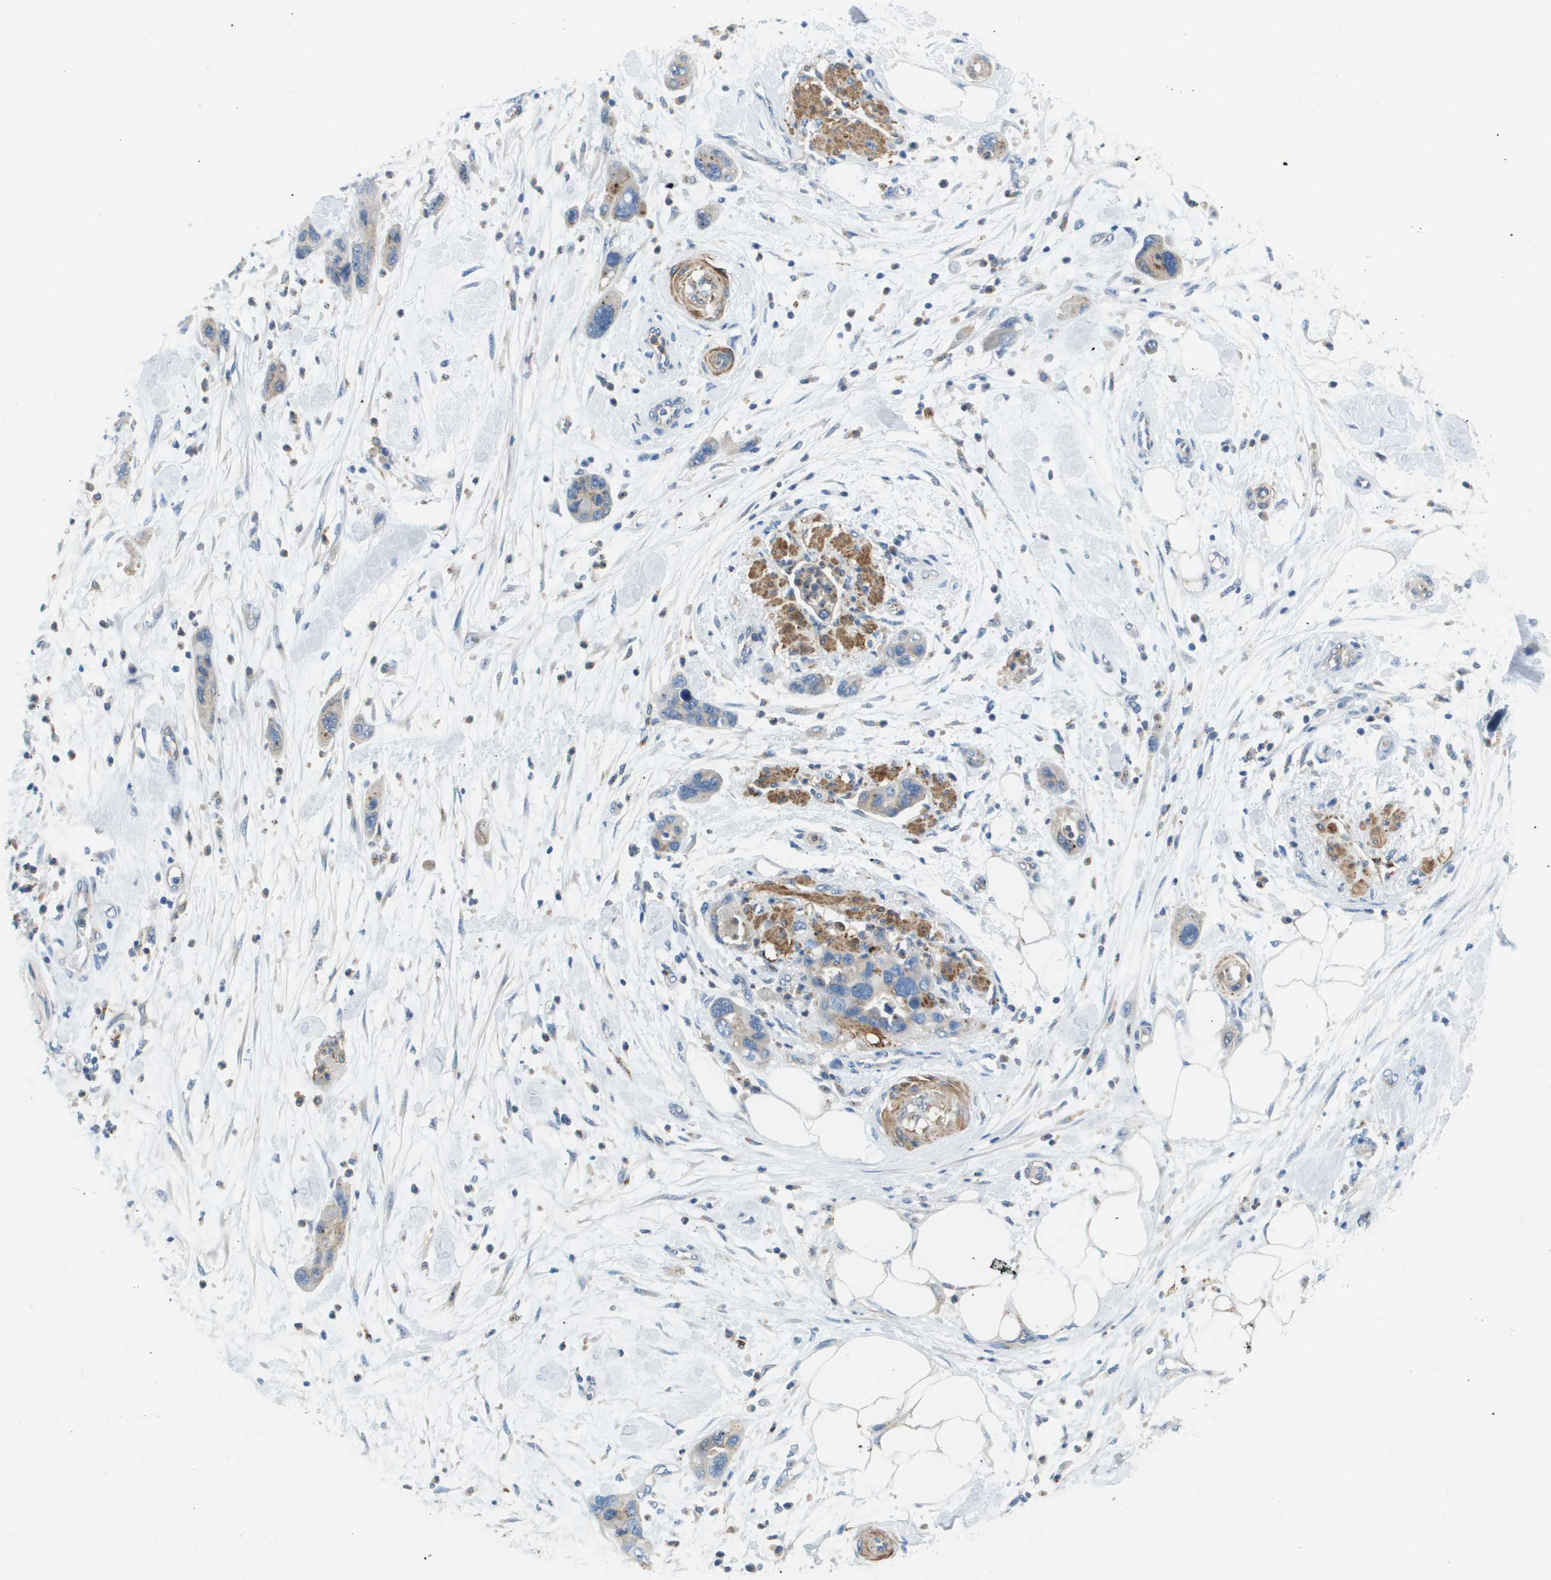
{"staining": {"intensity": "weak", "quantity": "<25%", "location": "cytoplasmic/membranous"}, "tissue": "pancreatic cancer", "cell_type": "Tumor cells", "image_type": "cancer", "snomed": [{"axis": "morphology", "description": "Normal tissue, NOS"}, {"axis": "morphology", "description": "Adenocarcinoma, NOS"}, {"axis": "topography", "description": "Pancreas"}], "caption": "A photomicrograph of human pancreatic cancer is negative for staining in tumor cells. (DAB (3,3'-diaminobenzidine) immunohistochemistry with hematoxylin counter stain).", "gene": "MYH11", "patient": {"sex": "female", "age": 71}}